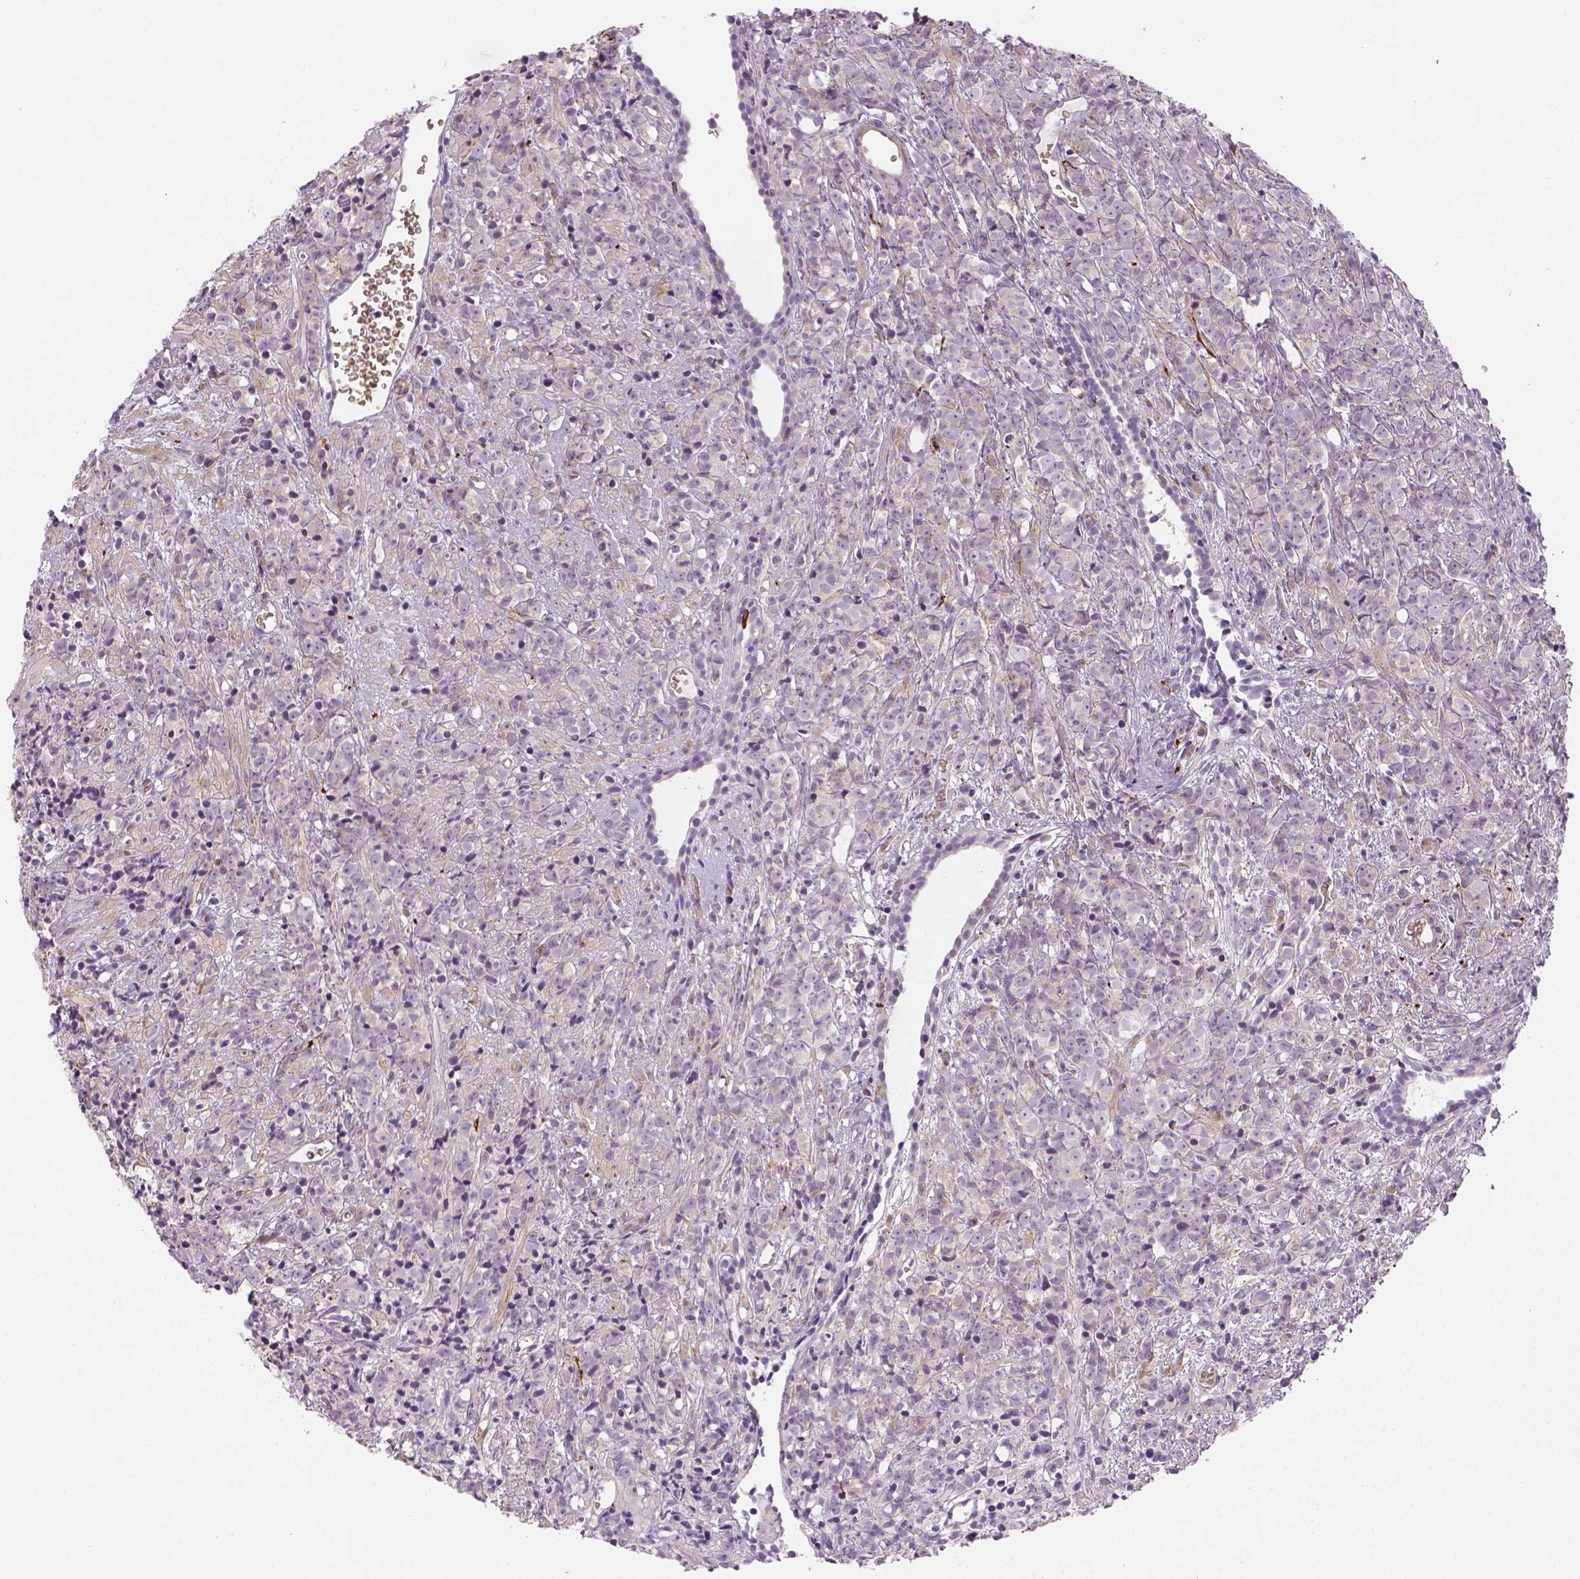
{"staining": {"intensity": "weak", "quantity": "<25%", "location": "cytoplasmic/membranous"}, "tissue": "prostate cancer", "cell_type": "Tumor cells", "image_type": "cancer", "snomed": [{"axis": "morphology", "description": "Adenocarcinoma, High grade"}, {"axis": "topography", "description": "Prostate"}], "caption": "Immunohistochemistry (IHC) micrograph of neoplastic tissue: prostate cancer stained with DAB displays no significant protein staining in tumor cells.", "gene": "CACNB1", "patient": {"sex": "male", "age": 81}}